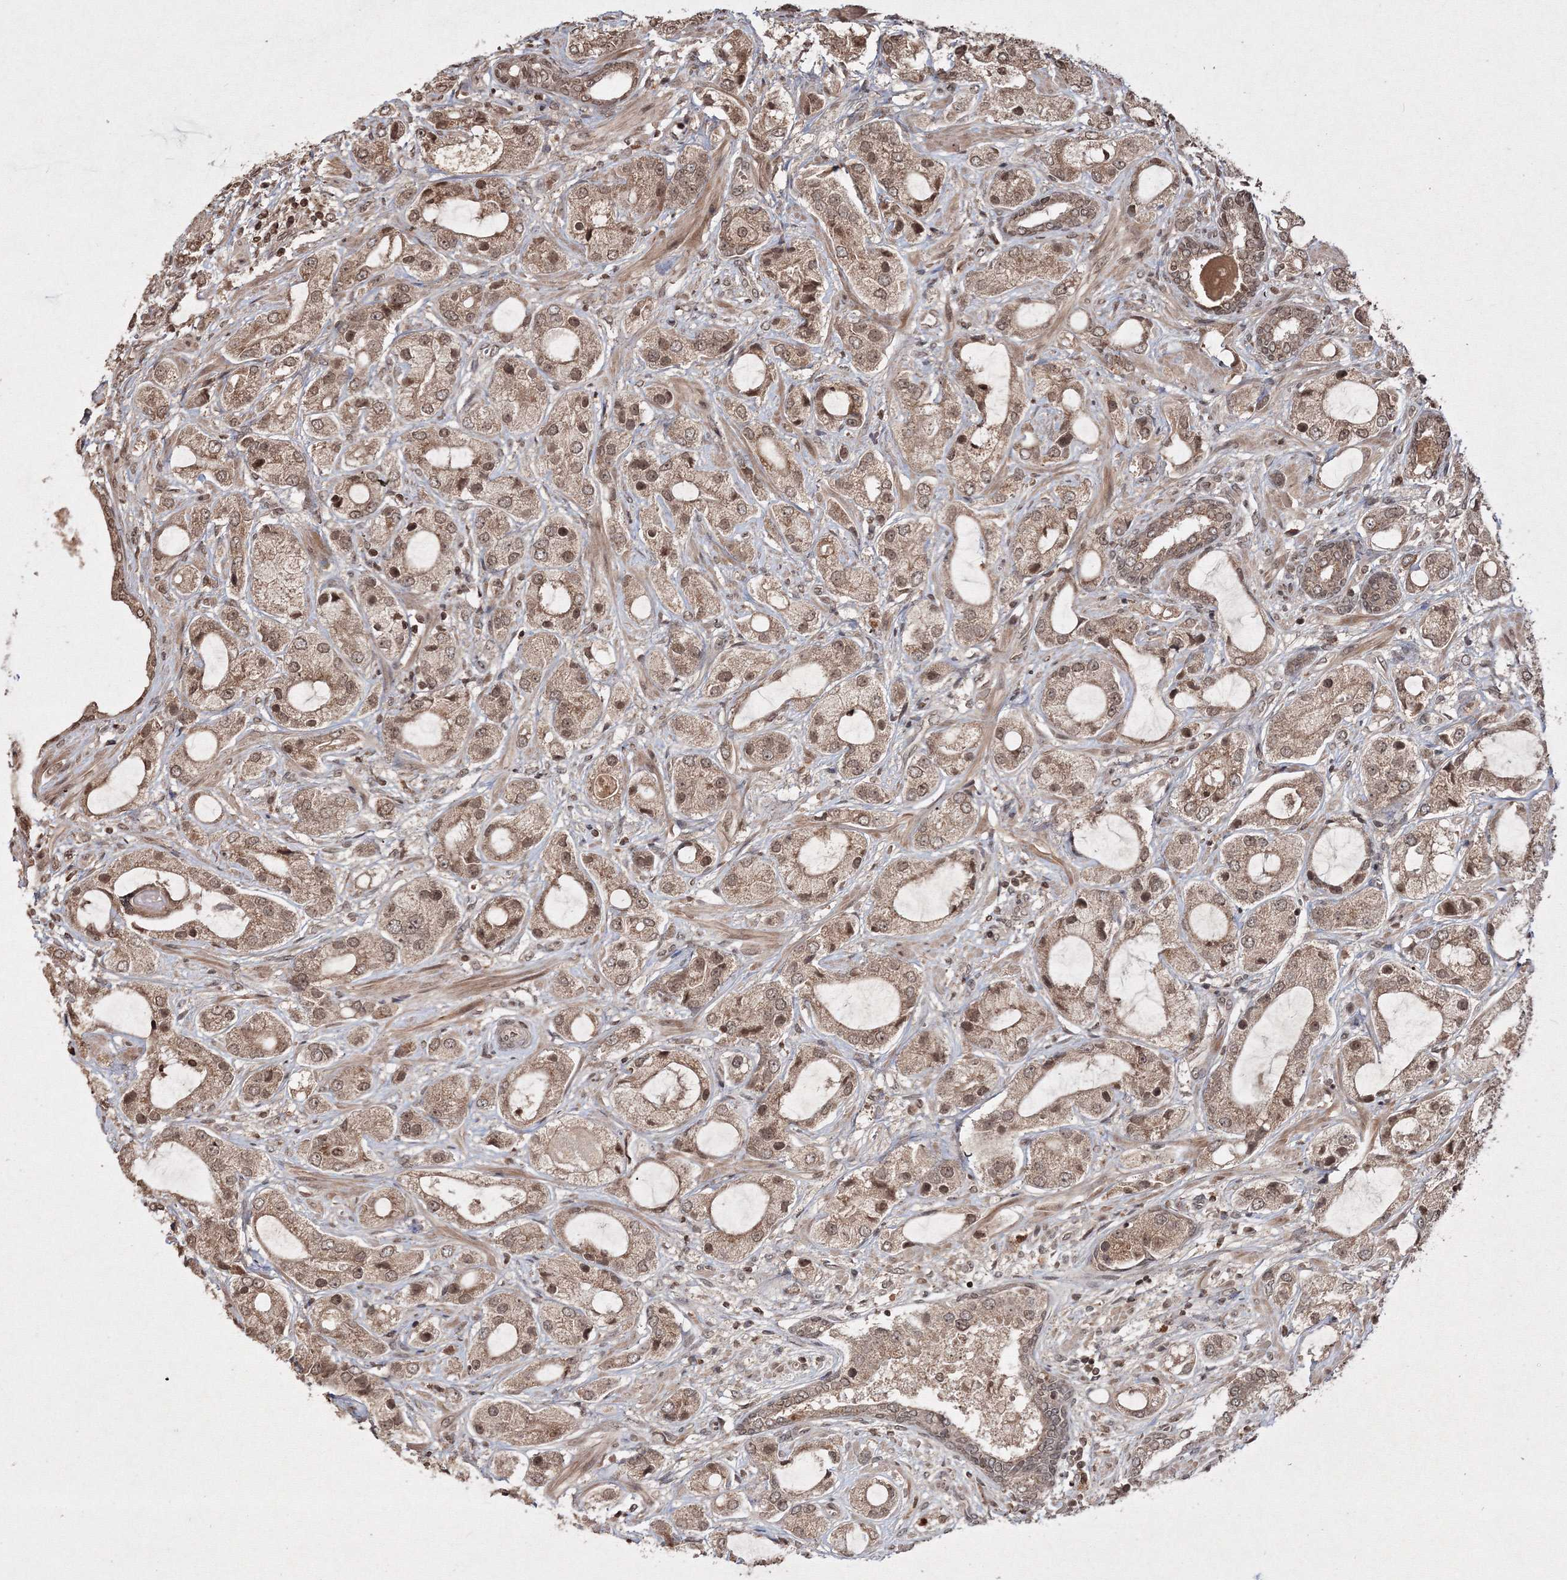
{"staining": {"intensity": "moderate", "quantity": ">75%", "location": "cytoplasmic/membranous,nuclear"}, "tissue": "prostate cancer", "cell_type": "Tumor cells", "image_type": "cancer", "snomed": [{"axis": "morphology", "description": "Normal tissue, NOS"}, {"axis": "morphology", "description": "Adenocarcinoma, High grade"}, {"axis": "topography", "description": "Prostate"}, {"axis": "topography", "description": "Peripheral nerve tissue"}], "caption": "A brown stain highlights moderate cytoplasmic/membranous and nuclear staining of a protein in prostate cancer (adenocarcinoma (high-grade)) tumor cells. (IHC, brightfield microscopy, high magnification).", "gene": "PEX13", "patient": {"sex": "male", "age": 59}}